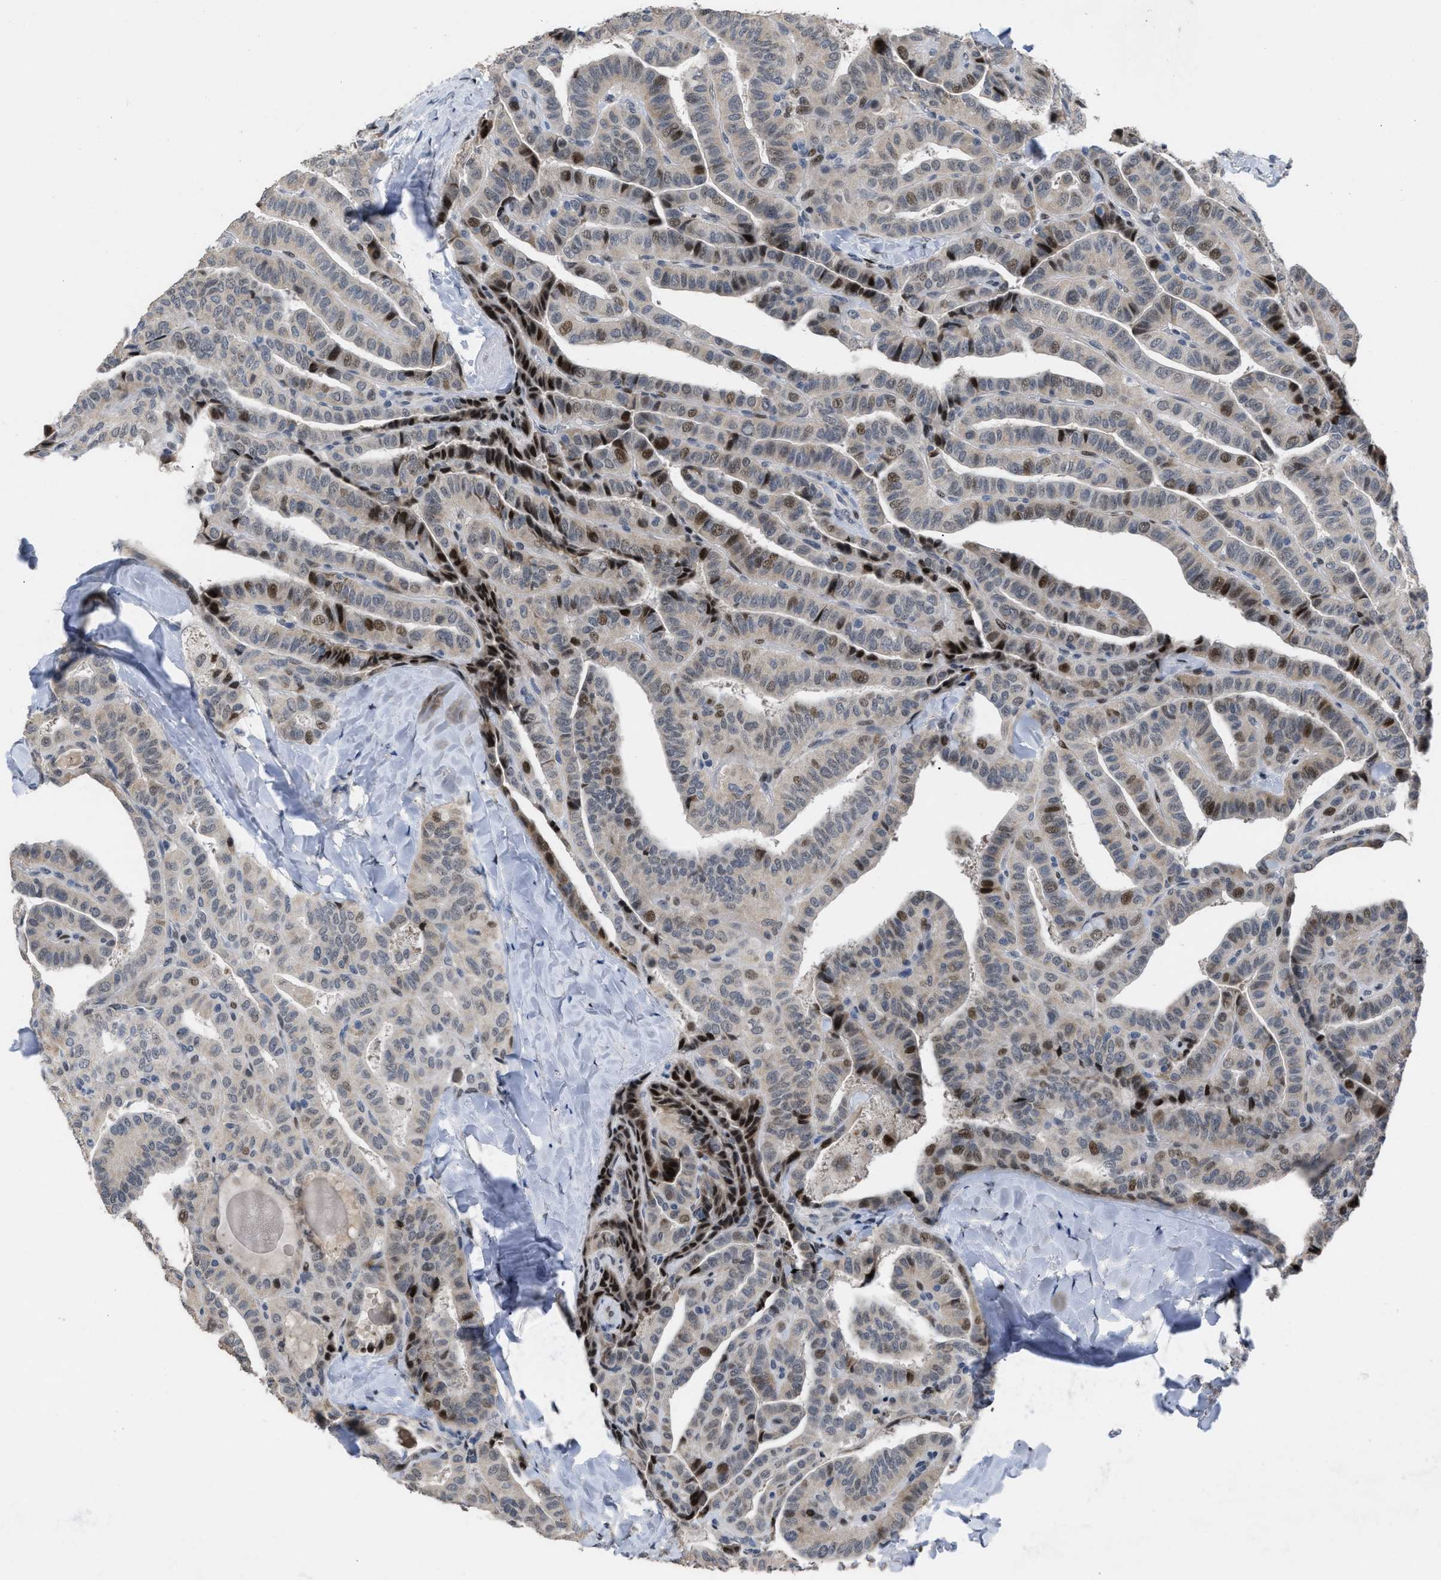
{"staining": {"intensity": "strong", "quantity": "<25%", "location": "nuclear"}, "tissue": "thyroid cancer", "cell_type": "Tumor cells", "image_type": "cancer", "snomed": [{"axis": "morphology", "description": "Papillary adenocarcinoma, NOS"}, {"axis": "topography", "description": "Thyroid gland"}], "caption": "Immunohistochemistry (IHC) photomicrograph of human thyroid papillary adenocarcinoma stained for a protein (brown), which shows medium levels of strong nuclear staining in about <25% of tumor cells.", "gene": "SETDB1", "patient": {"sex": "male", "age": 77}}